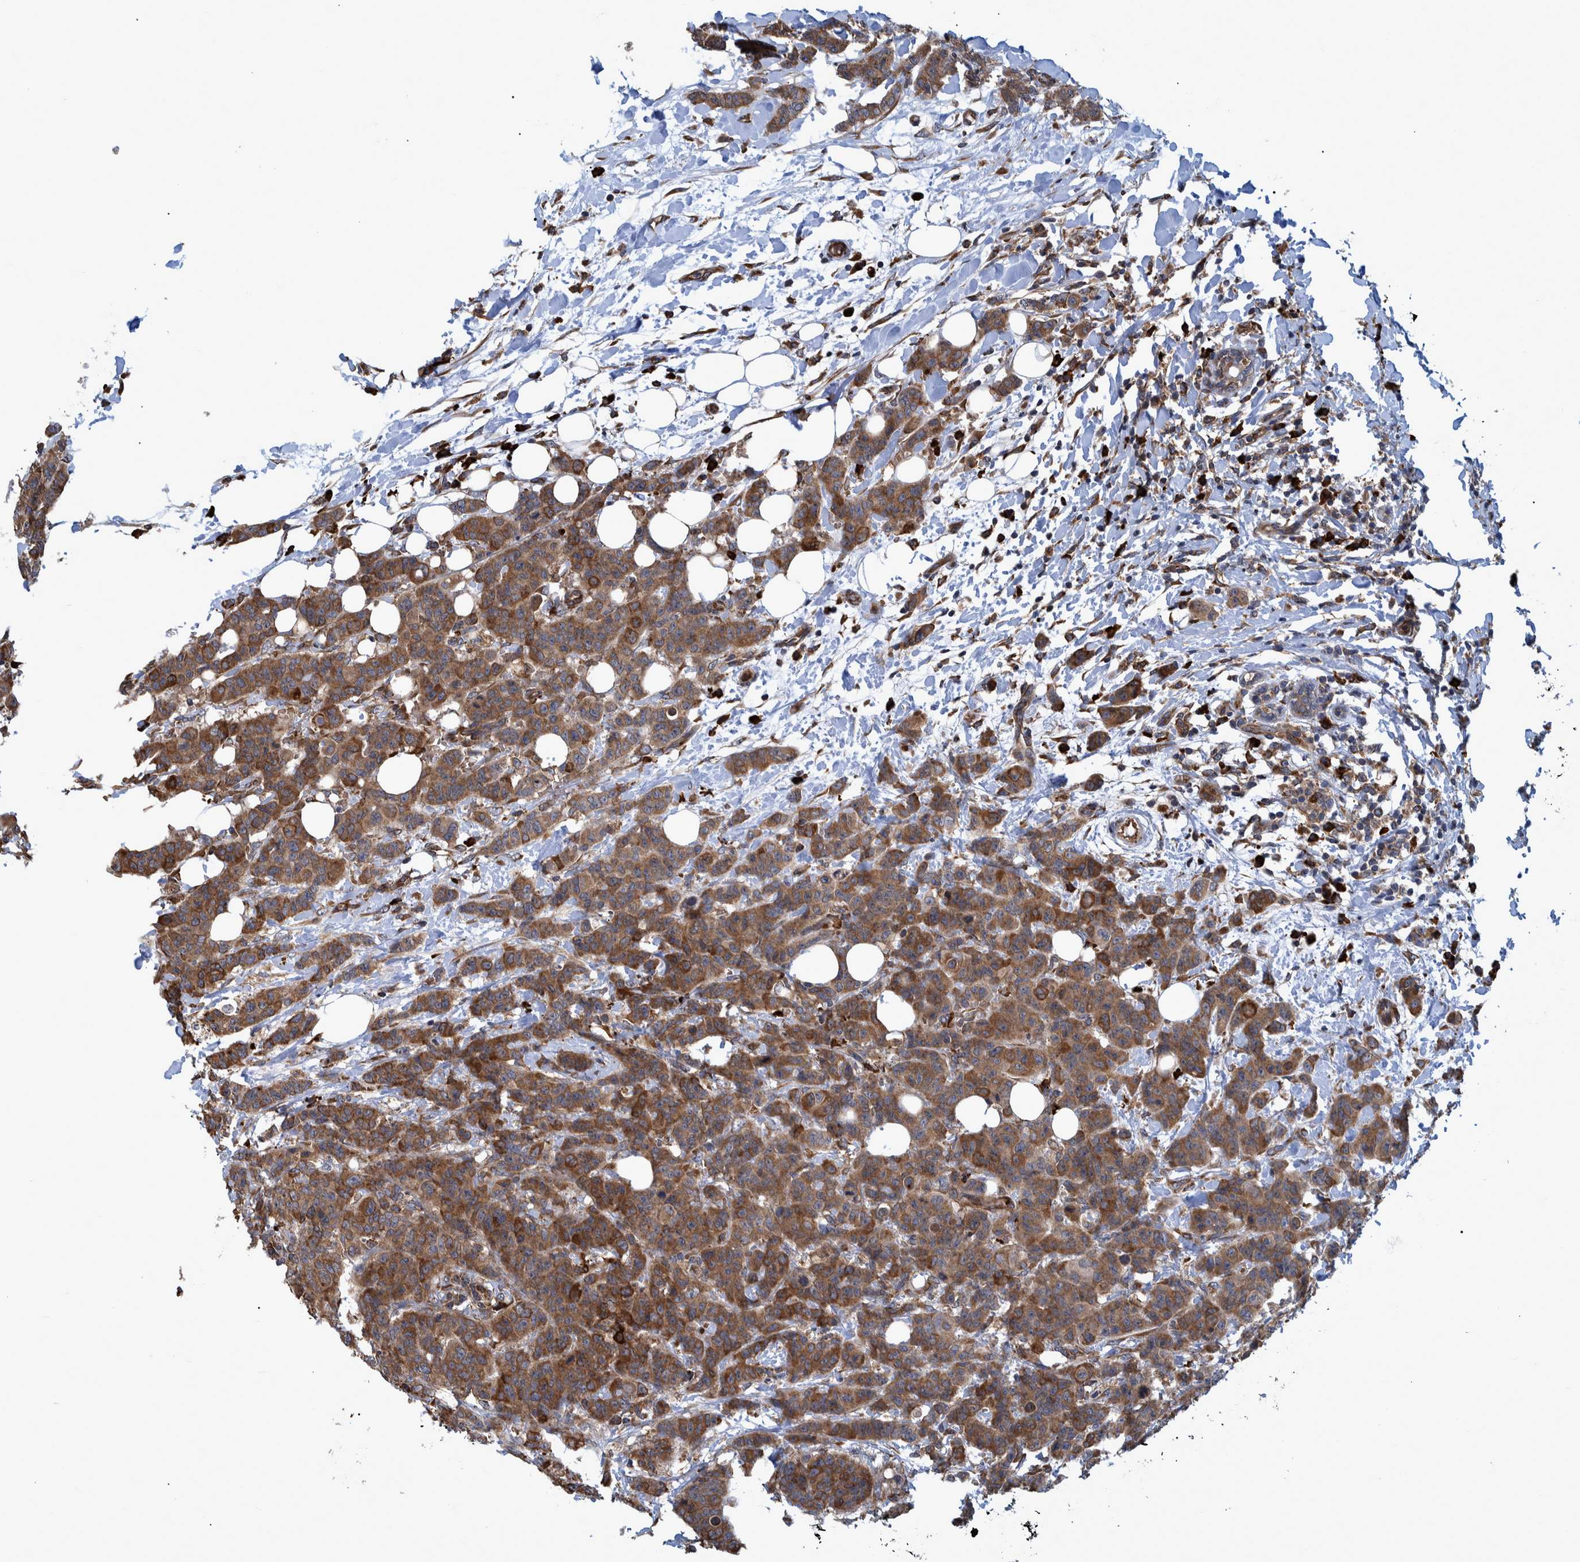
{"staining": {"intensity": "moderate", "quantity": ">75%", "location": "cytoplasmic/membranous"}, "tissue": "breast cancer", "cell_type": "Tumor cells", "image_type": "cancer", "snomed": [{"axis": "morphology", "description": "Normal tissue, NOS"}, {"axis": "morphology", "description": "Duct carcinoma"}, {"axis": "topography", "description": "Breast"}], "caption": "An image of breast cancer stained for a protein shows moderate cytoplasmic/membranous brown staining in tumor cells.", "gene": "SPAG5", "patient": {"sex": "female", "age": 40}}